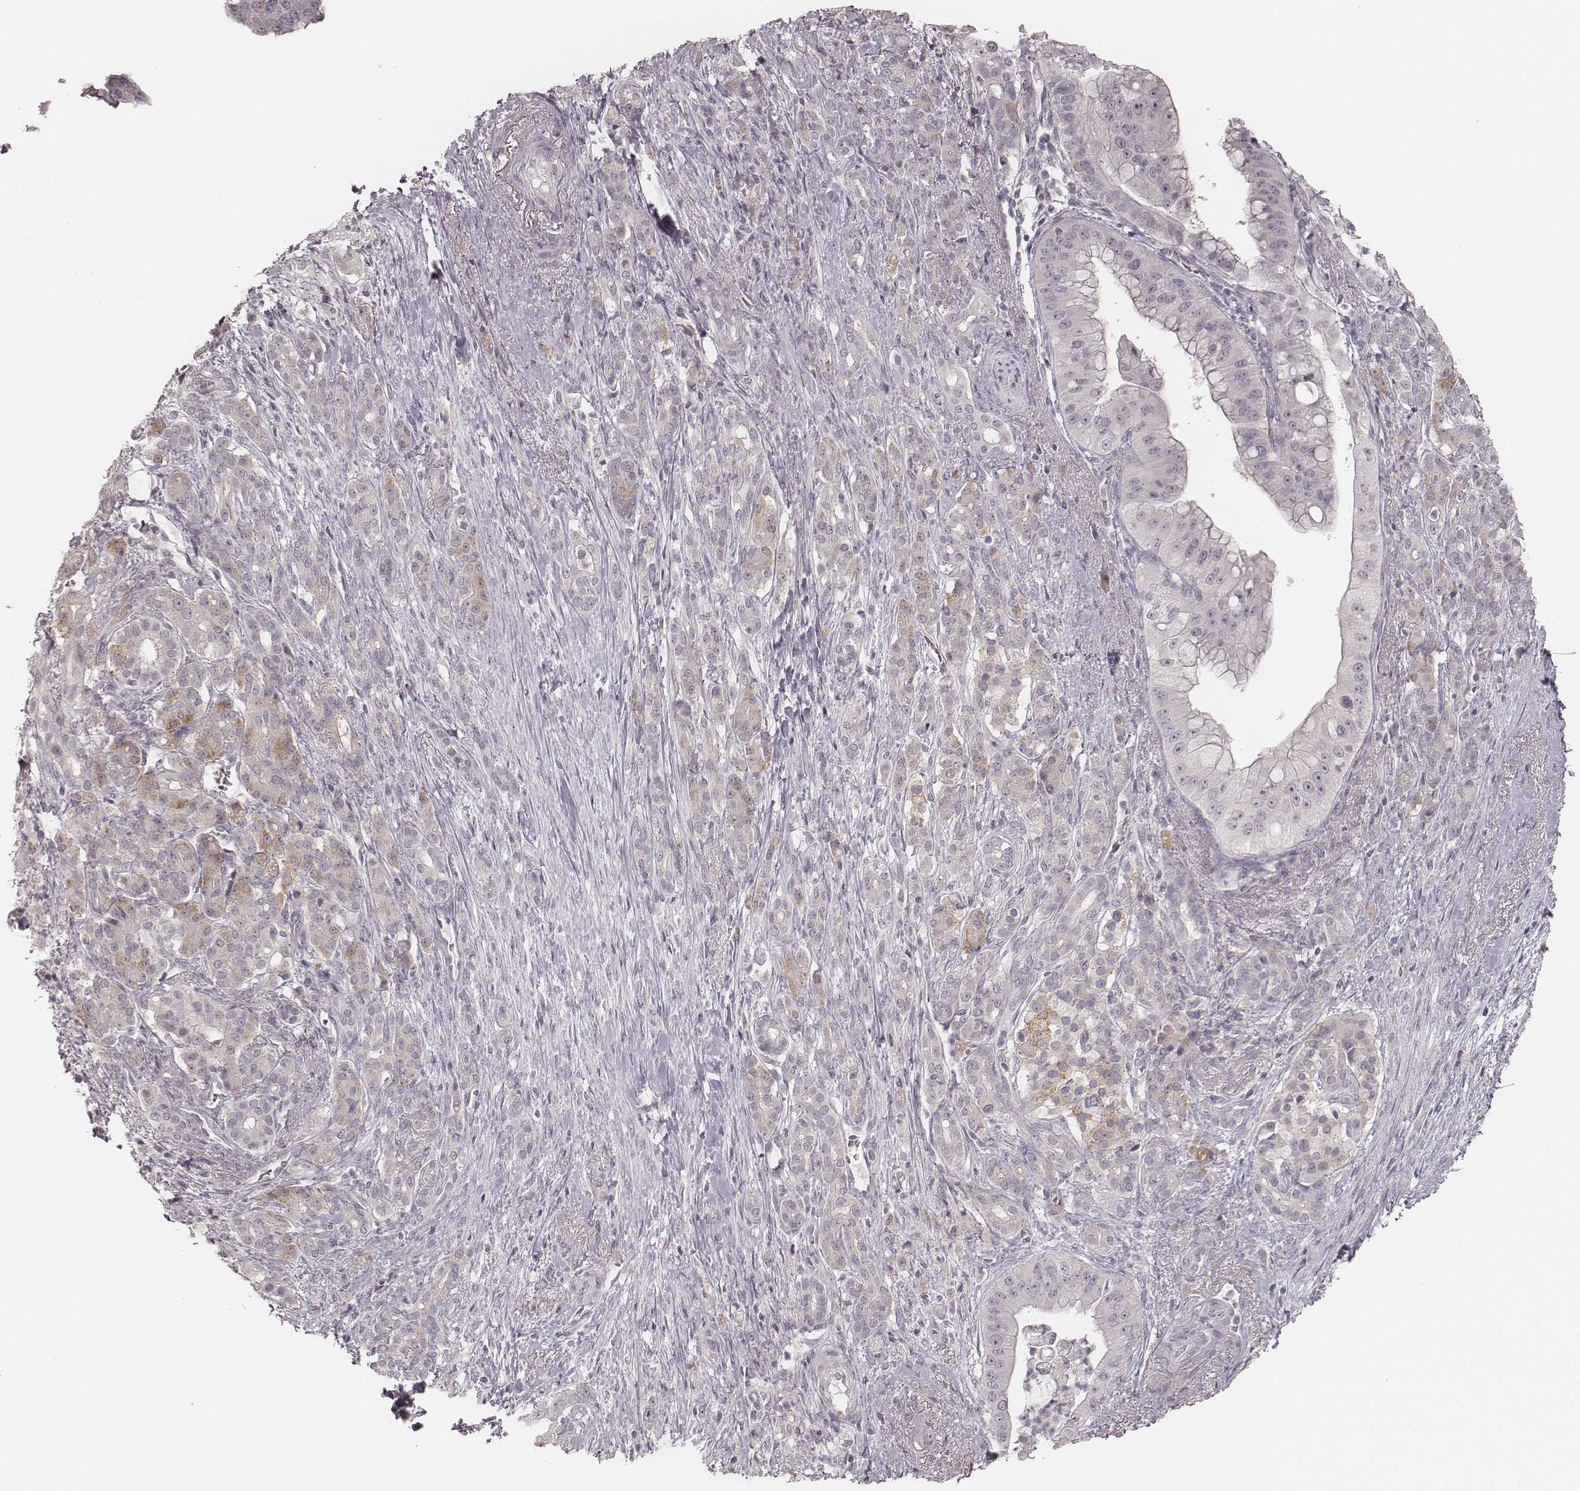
{"staining": {"intensity": "negative", "quantity": "none", "location": "none"}, "tissue": "pancreatic cancer", "cell_type": "Tumor cells", "image_type": "cancer", "snomed": [{"axis": "morphology", "description": "Normal tissue, NOS"}, {"axis": "morphology", "description": "Inflammation, NOS"}, {"axis": "morphology", "description": "Adenocarcinoma, NOS"}, {"axis": "topography", "description": "Pancreas"}], "caption": "Immunohistochemical staining of pancreatic cancer (adenocarcinoma) reveals no significant staining in tumor cells.", "gene": "ACACB", "patient": {"sex": "male", "age": 57}}